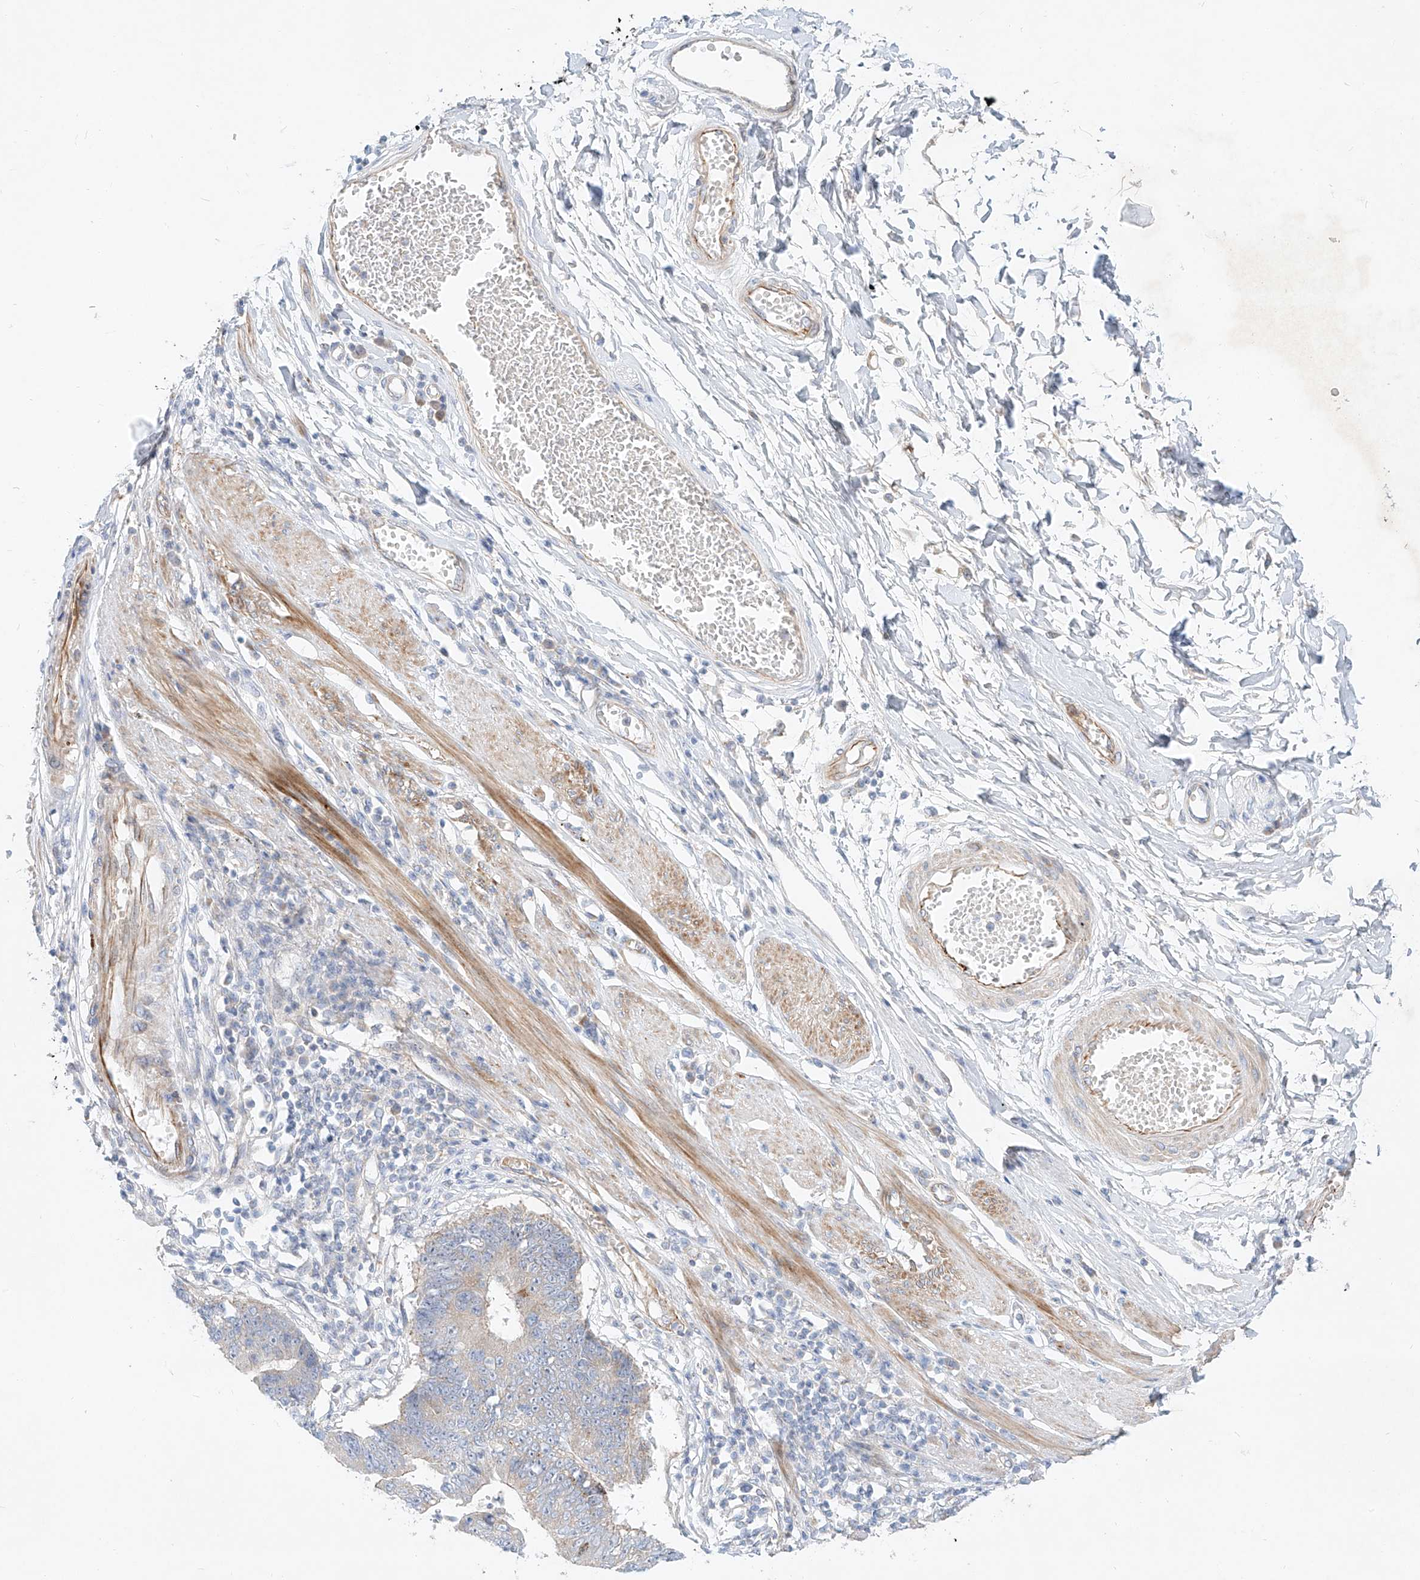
{"staining": {"intensity": "negative", "quantity": "none", "location": "none"}, "tissue": "stomach cancer", "cell_type": "Tumor cells", "image_type": "cancer", "snomed": [{"axis": "morphology", "description": "Adenocarcinoma, NOS"}, {"axis": "topography", "description": "Stomach"}], "caption": "The immunohistochemistry micrograph has no significant staining in tumor cells of stomach cancer tissue. (Immunohistochemistry, brightfield microscopy, high magnification).", "gene": "AJM1", "patient": {"sex": "male", "age": 59}}